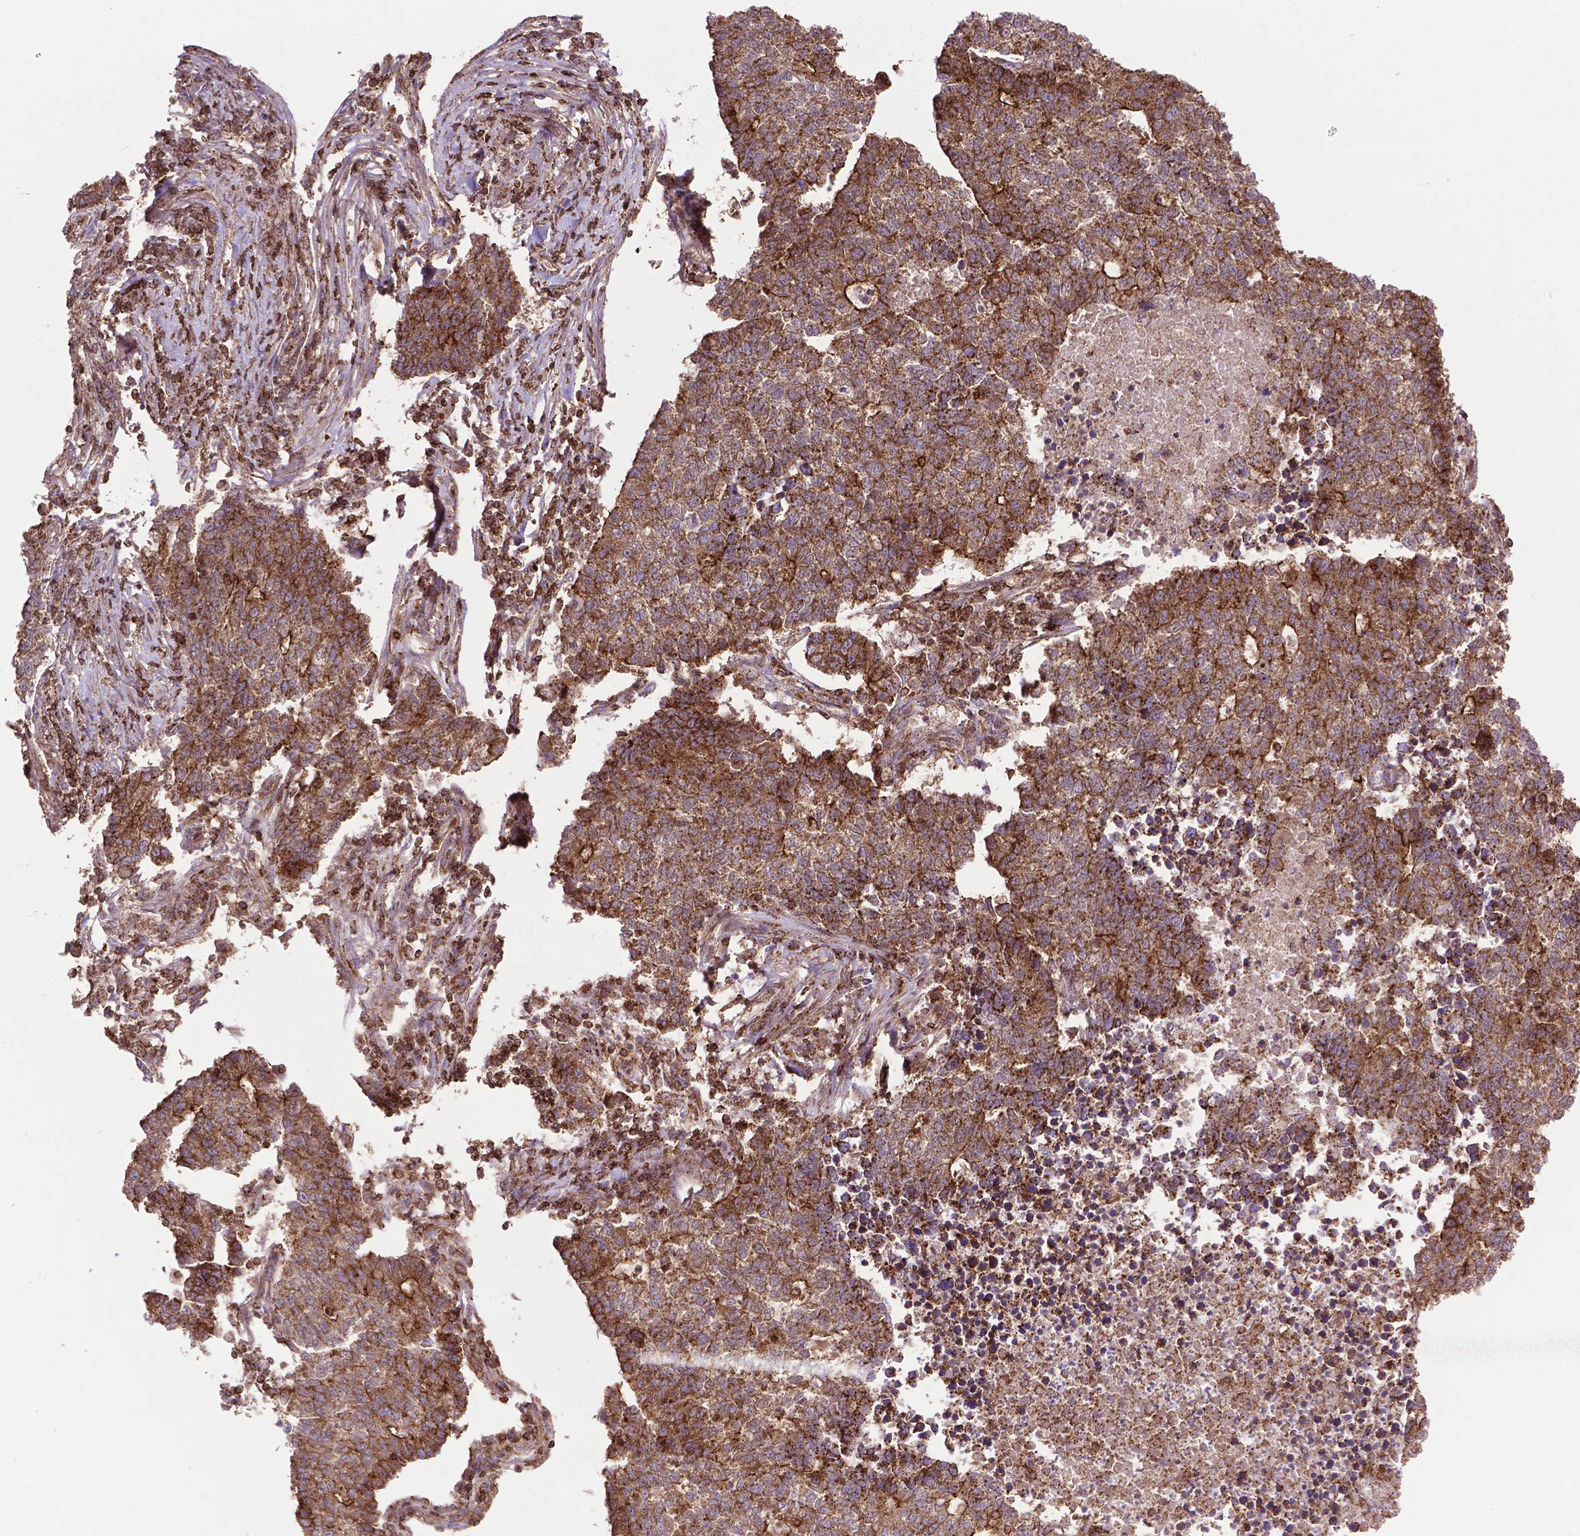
{"staining": {"intensity": "moderate", "quantity": ">75%", "location": "cytoplasmic/membranous"}, "tissue": "lung cancer", "cell_type": "Tumor cells", "image_type": "cancer", "snomed": [{"axis": "morphology", "description": "Adenocarcinoma, NOS"}, {"axis": "topography", "description": "Lung"}], "caption": "Adenocarcinoma (lung) stained with IHC demonstrates moderate cytoplasmic/membranous expression in approximately >75% of tumor cells.", "gene": "CHMP4A", "patient": {"sex": "male", "age": 57}}